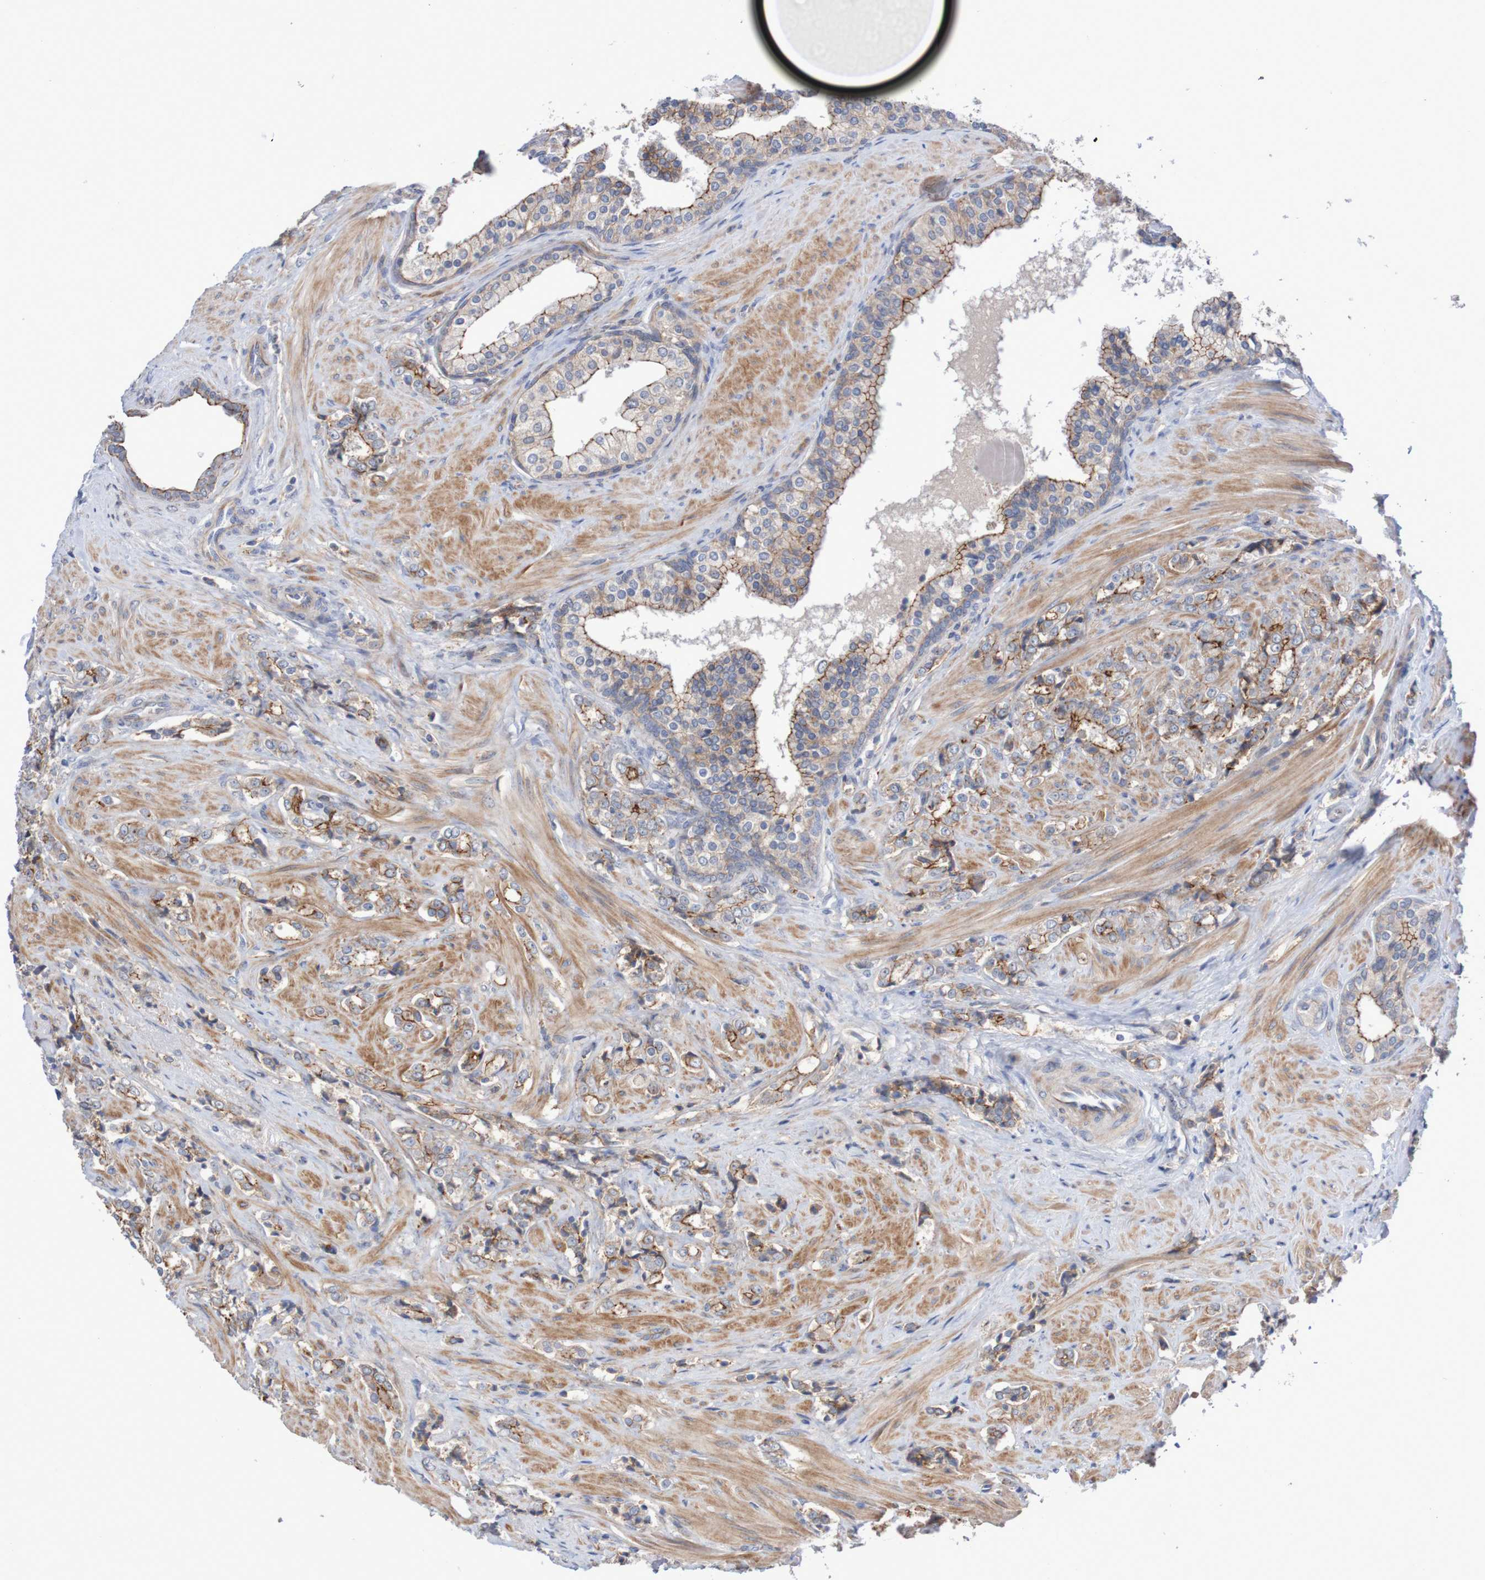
{"staining": {"intensity": "moderate", "quantity": "25%-75%", "location": "cytoplasmic/membranous"}, "tissue": "prostate cancer", "cell_type": "Tumor cells", "image_type": "cancer", "snomed": [{"axis": "morphology", "description": "Adenocarcinoma, Low grade"}, {"axis": "topography", "description": "Prostate"}], "caption": "Prostate cancer stained with a brown dye demonstrates moderate cytoplasmic/membranous positive staining in approximately 25%-75% of tumor cells.", "gene": "NECTIN2", "patient": {"sex": "male", "age": 60}}